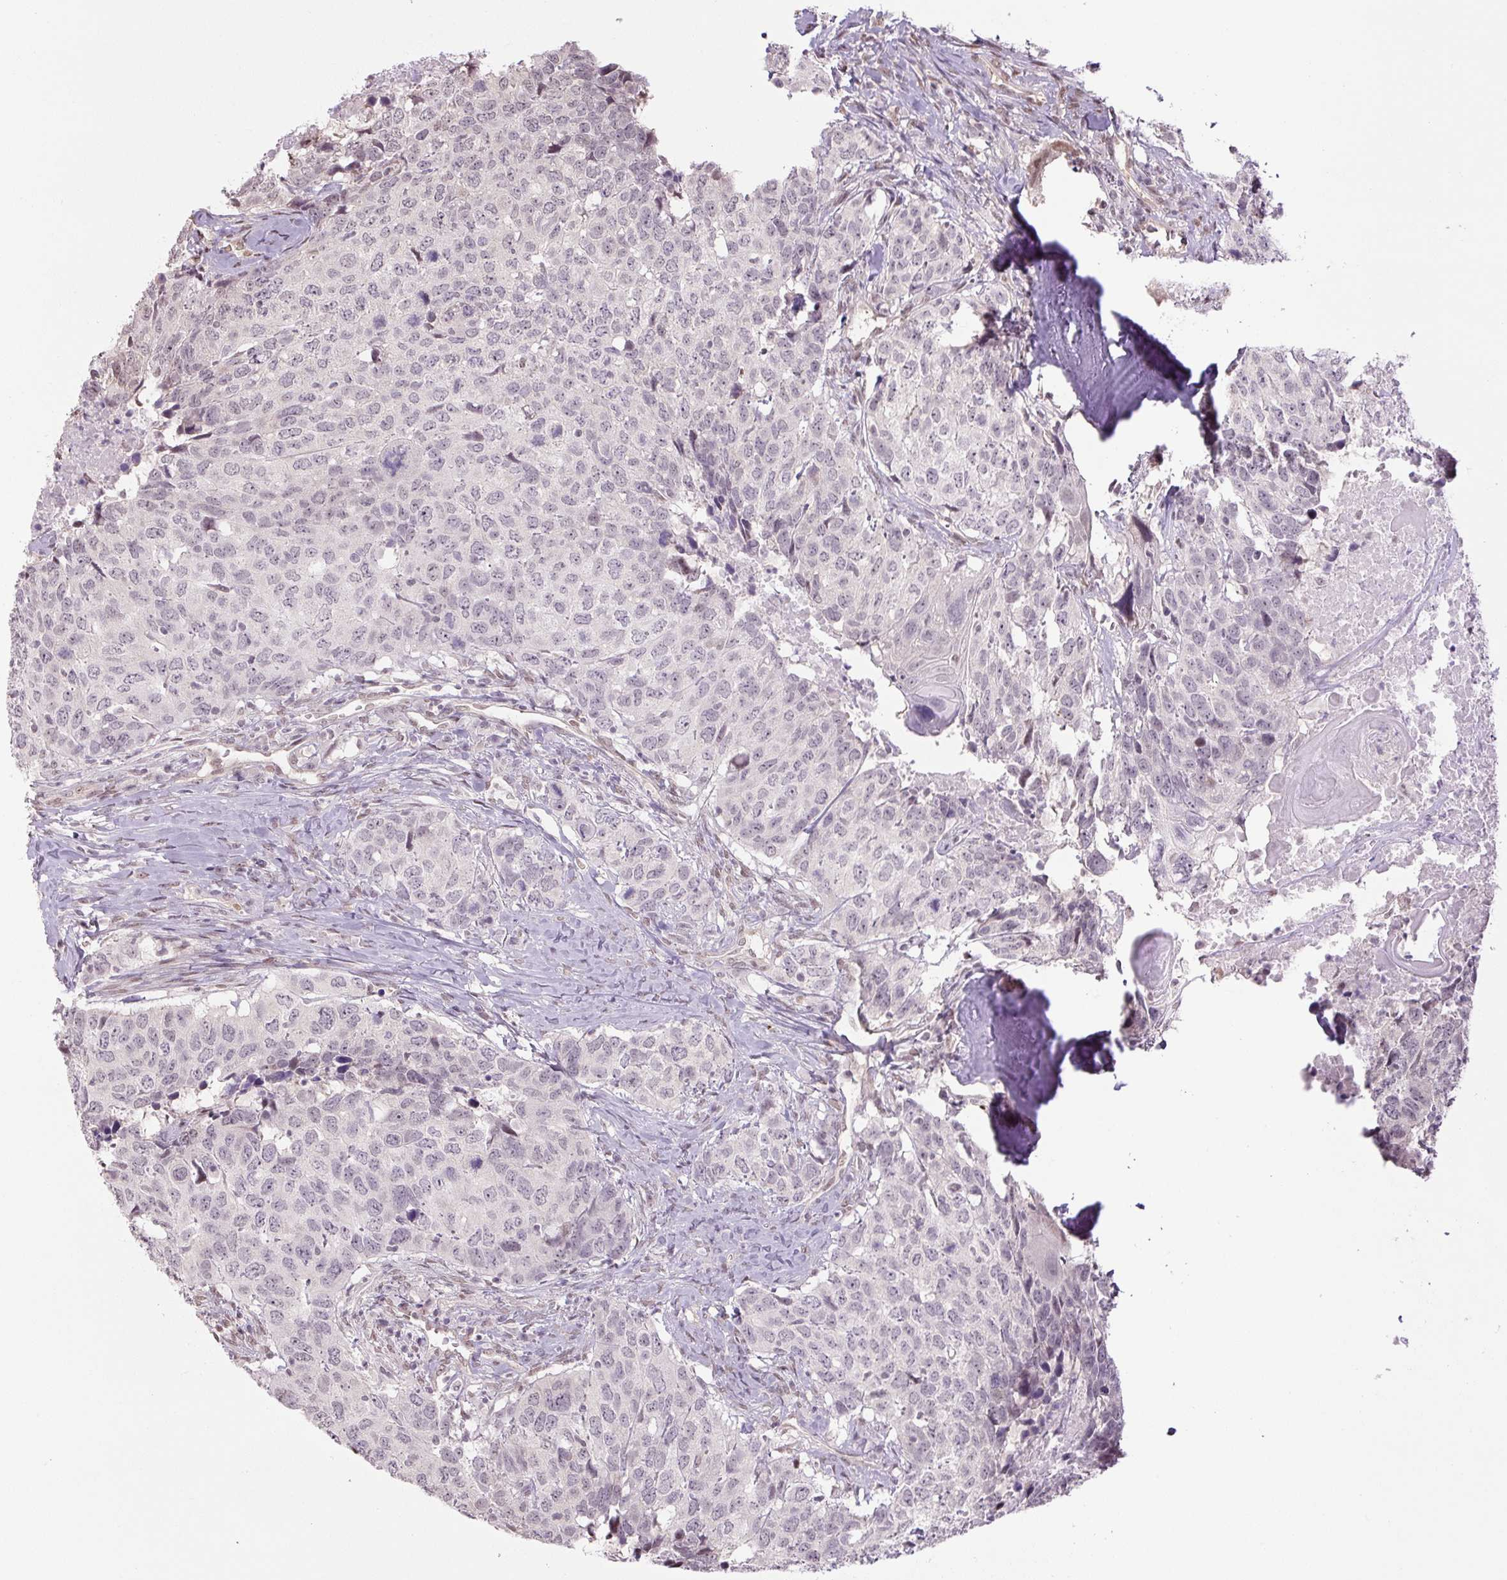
{"staining": {"intensity": "negative", "quantity": "none", "location": "none"}, "tissue": "head and neck cancer", "cell_type": "Tumor cells", "image_type": "cancer", "snomed": [{"axis": "morphology", "description": "Normal tissue, NOS"}, {"axis": "morphology", "description": "Squamous cell carcinoma, NOS"}, {"axis": "topography", "description": "Skeletal muscle"}, {"axis": "topography", "description": "Vascular tissue"}, {"axis": "topography", "description": "Peripheral nerve tissue"}, {"axis": "topography", "description": "Head-Neck"}], "caption": "This photomicrograph is of head and neck cancer (squamous cell carcinoma) stained with IHC to label a protein in brown with the nuclei are counter-stained blue. There is no positivity in tumor cells.", "gene": "TCFL5", "patient": {"sex": "male", "age": 66}}